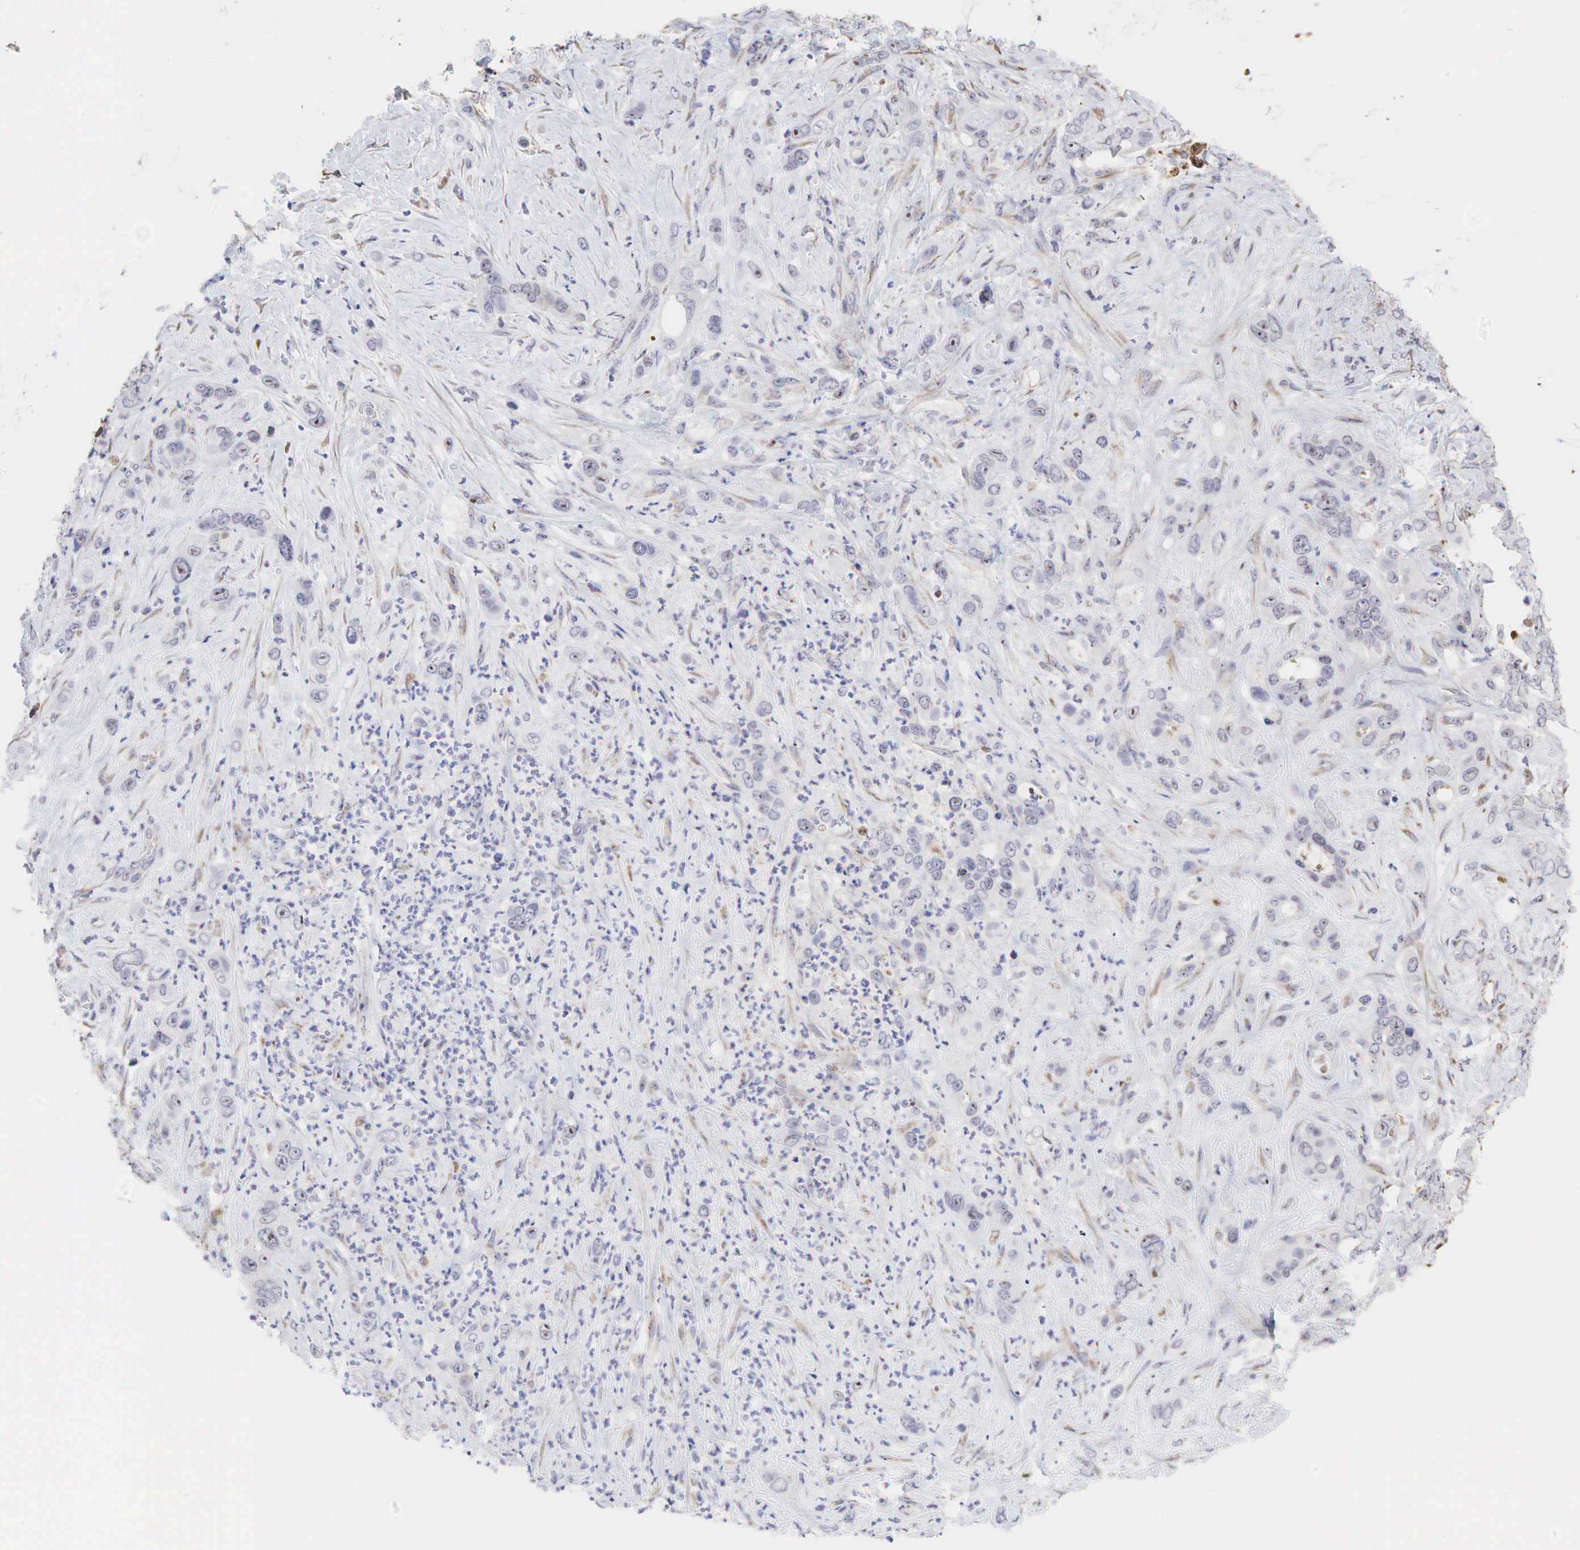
{"staining": {"intensity": "negative", "quantity": "none", "location": "none"}, "tissue": "liver cancer", "cell_type": "Tumor cells", "image_type": "cancer", "snomed": [{"axis": "morphology", "description": "Cholangiocarcinoma"}, {"axis": "topography", "description": "Liver"}], "caption": "A histopathology image of cholangiocarcinoma (liver) stained for a protein displays no brown staining in tumor cells.", "gene": "DKC1", "patient": {"sex": "female", "age": 79}}